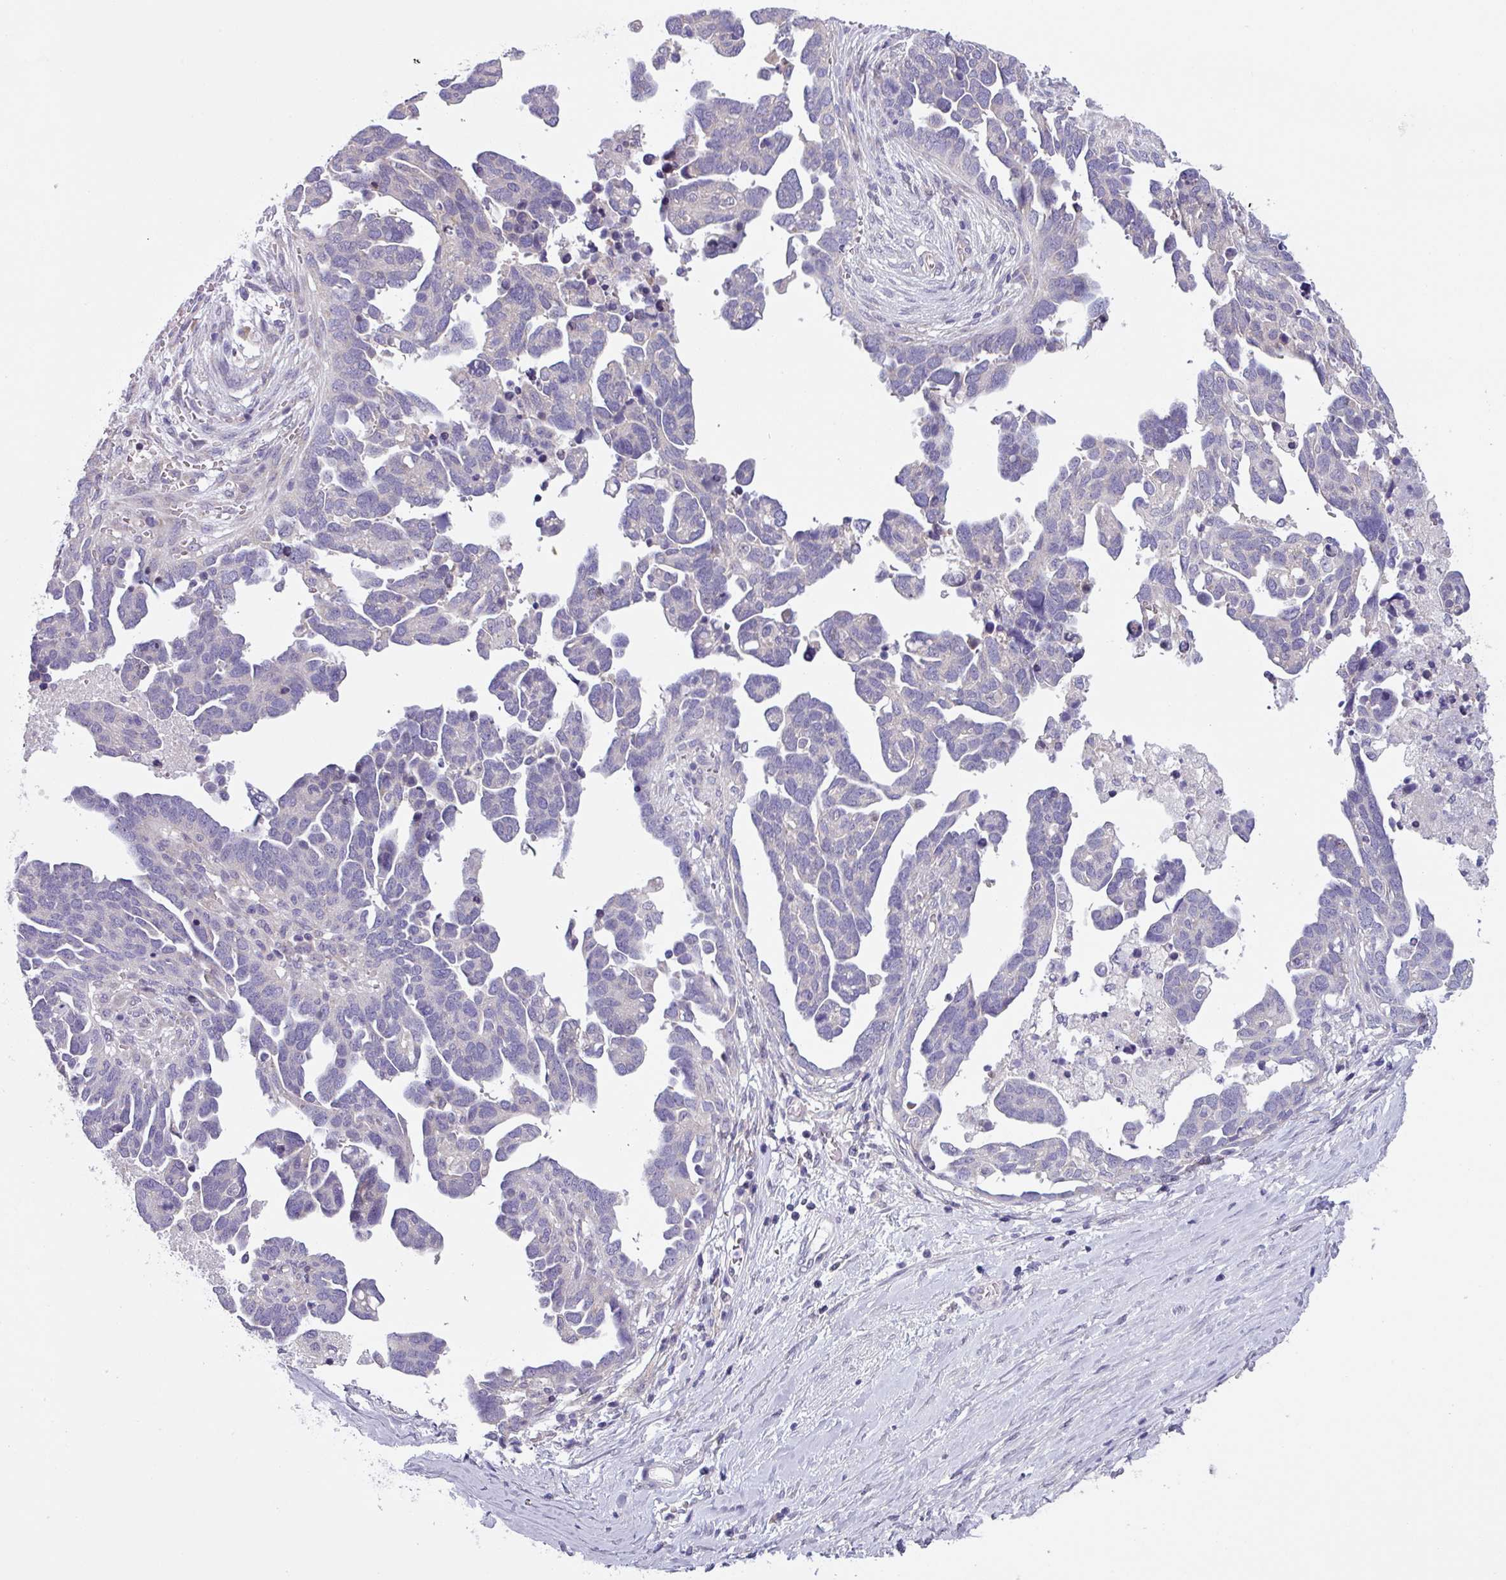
{"staining": {"intensity": "negative", "quantity": "none", "location": "none"}, "tissue": "ovarian cancer", "cell_type": "Tumor cells", "image_type": "cancer", "snomed": [{"axis": "morphology", "description": "Cystadenocarcinoma, serous, NOS"}, {"axis": "topography", "description": "Ovary"}], "caption": "IHC histopathology image of neoplastic tissue: human serous cystadenocarcinoma (ovarian) stained with DAB reveals no significant protein staining in tumor cells.", "gene": "C20orf27", "patient": {"sex": "female", "age": 54}}